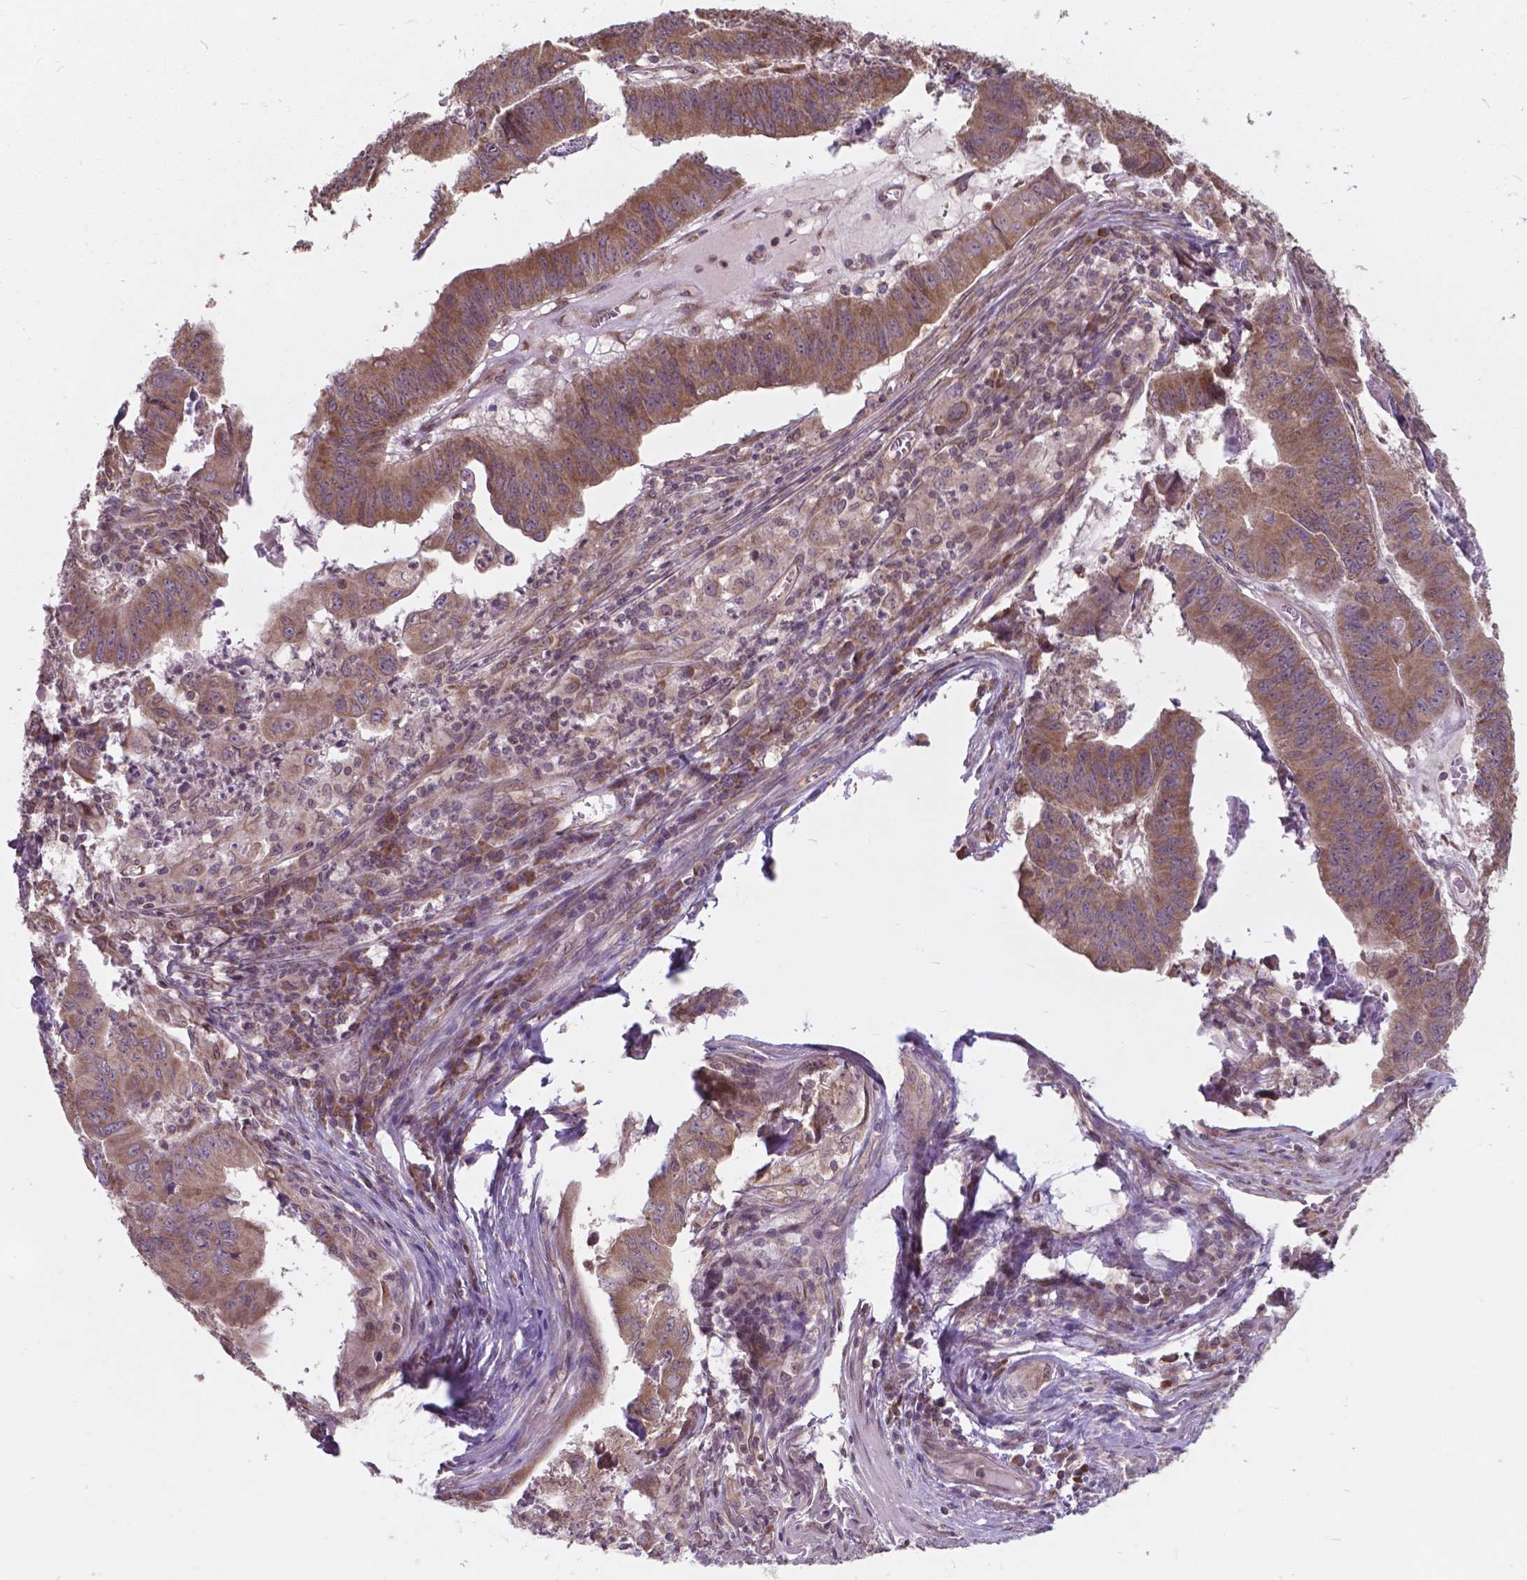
{"staining": {"intensity": "moderate", "quantity": "25%-75%", "location": "cytoplasmic/membranous"}, "tissue": "stomach cancer", "cell_type": "Tumor cells", "image_type": "cancer", "snomed": [{"axis": "morphology", "description": "Adenocarcinoma, NOS"}, {"axis": "topography", "description": "Stomach, lower"}], "caption": "Human stomach cancer (adenocarcinoma) stained with a protein marker displays moderate staining in tumor cells.", "gene": "MRPL33", "patient": {"sex": "male", "age": 77}}